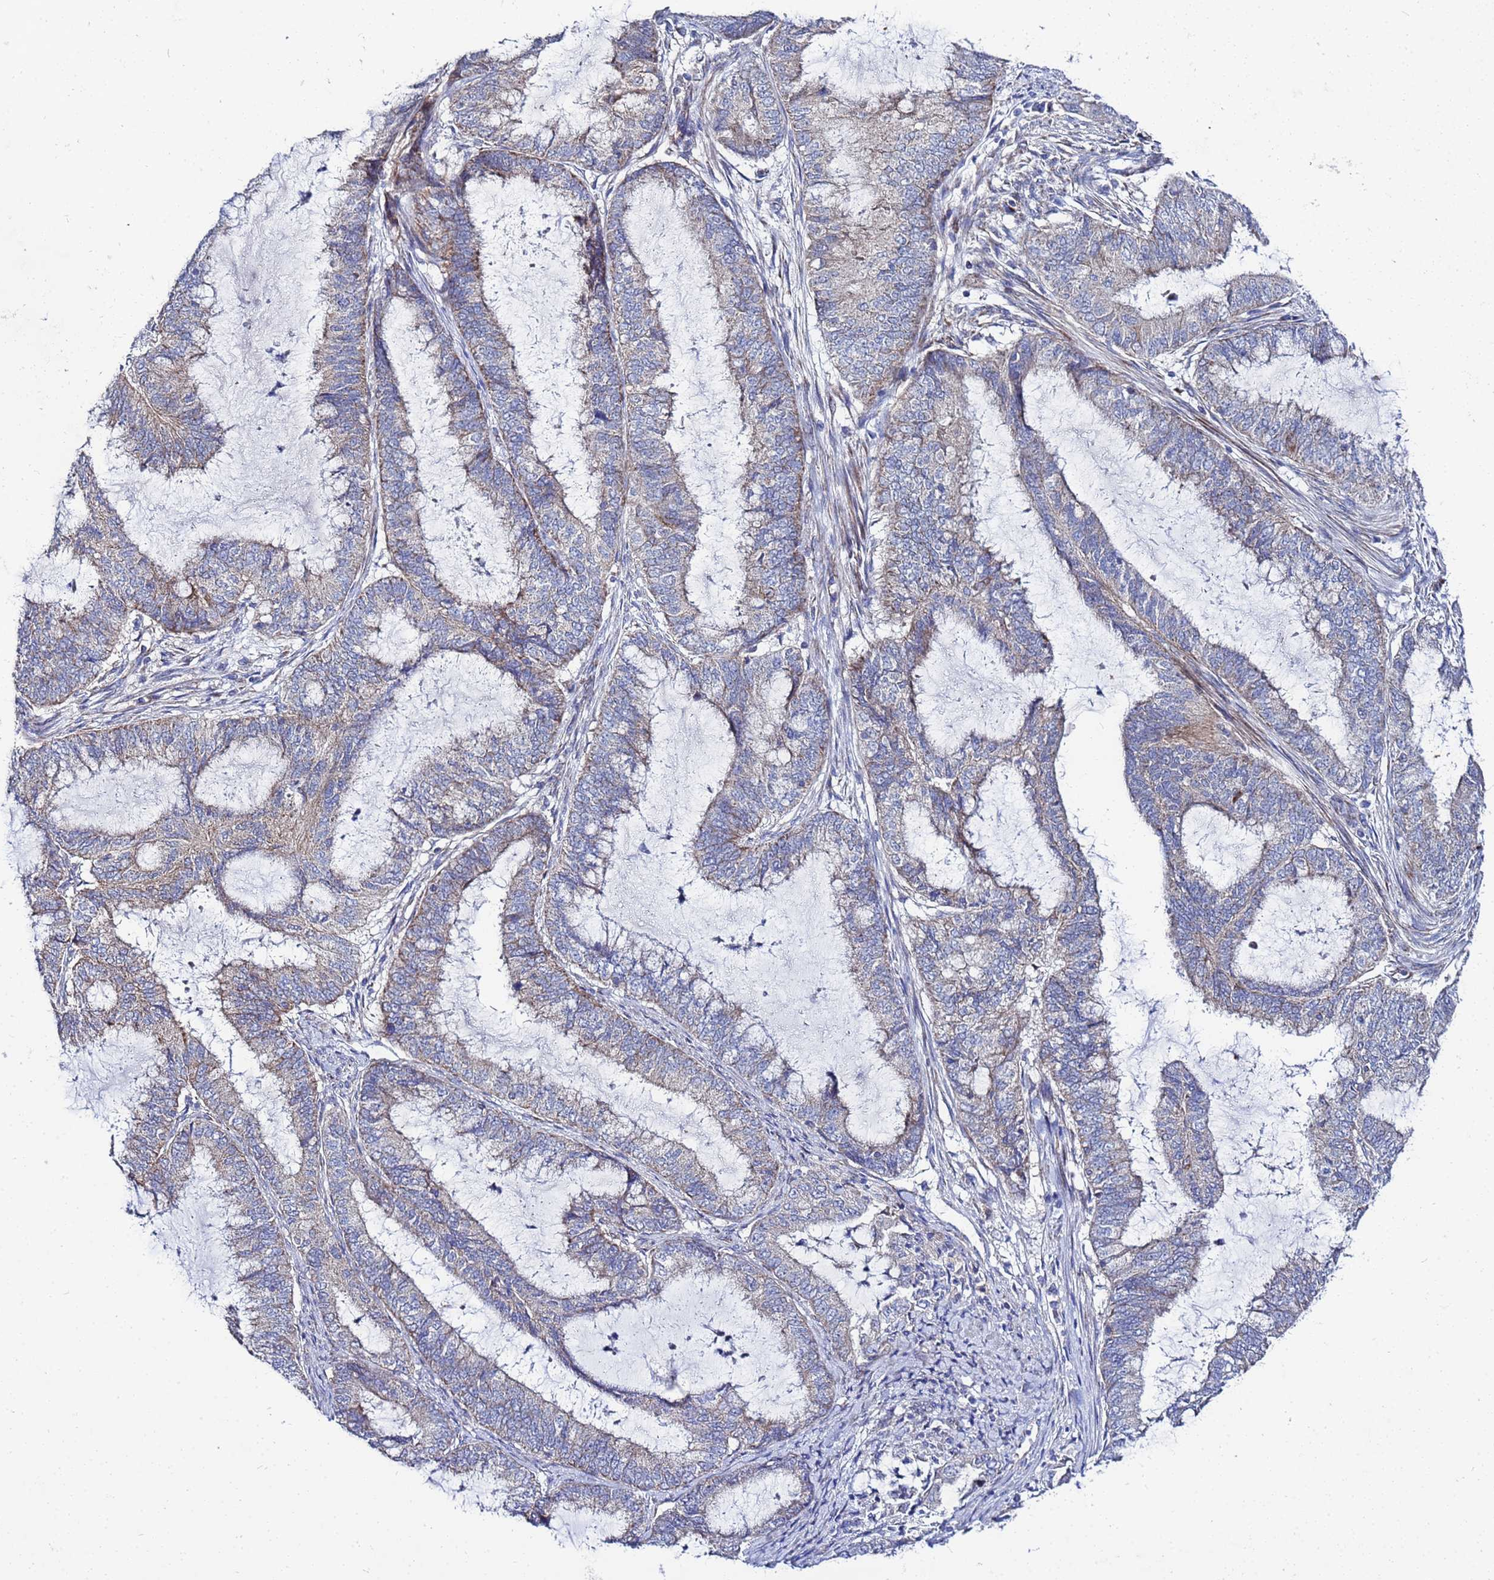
{"staining": {"intensity": "moderate", "quantity": "25%-75%", "location": "cytoplasmic/membranous"}, "tissue": "endometrial cancer", "cell_type": "Tumor cells", "image_type": "cancer", "snomed": [{"axis": "morphology", "description": "Adenocarcinoma, NOS"}, {"axis": "topography", "description": "Endometrium"}], "caption": "Brown immunohistochemical staining in human adenocarcinoma (endometrial) shows moderate cytoplasmic/membranous expression in approximately 25%-75% of tumor cells.", "gene": "FAHD2A", "patient": {"sex": "female", "age": 51}}